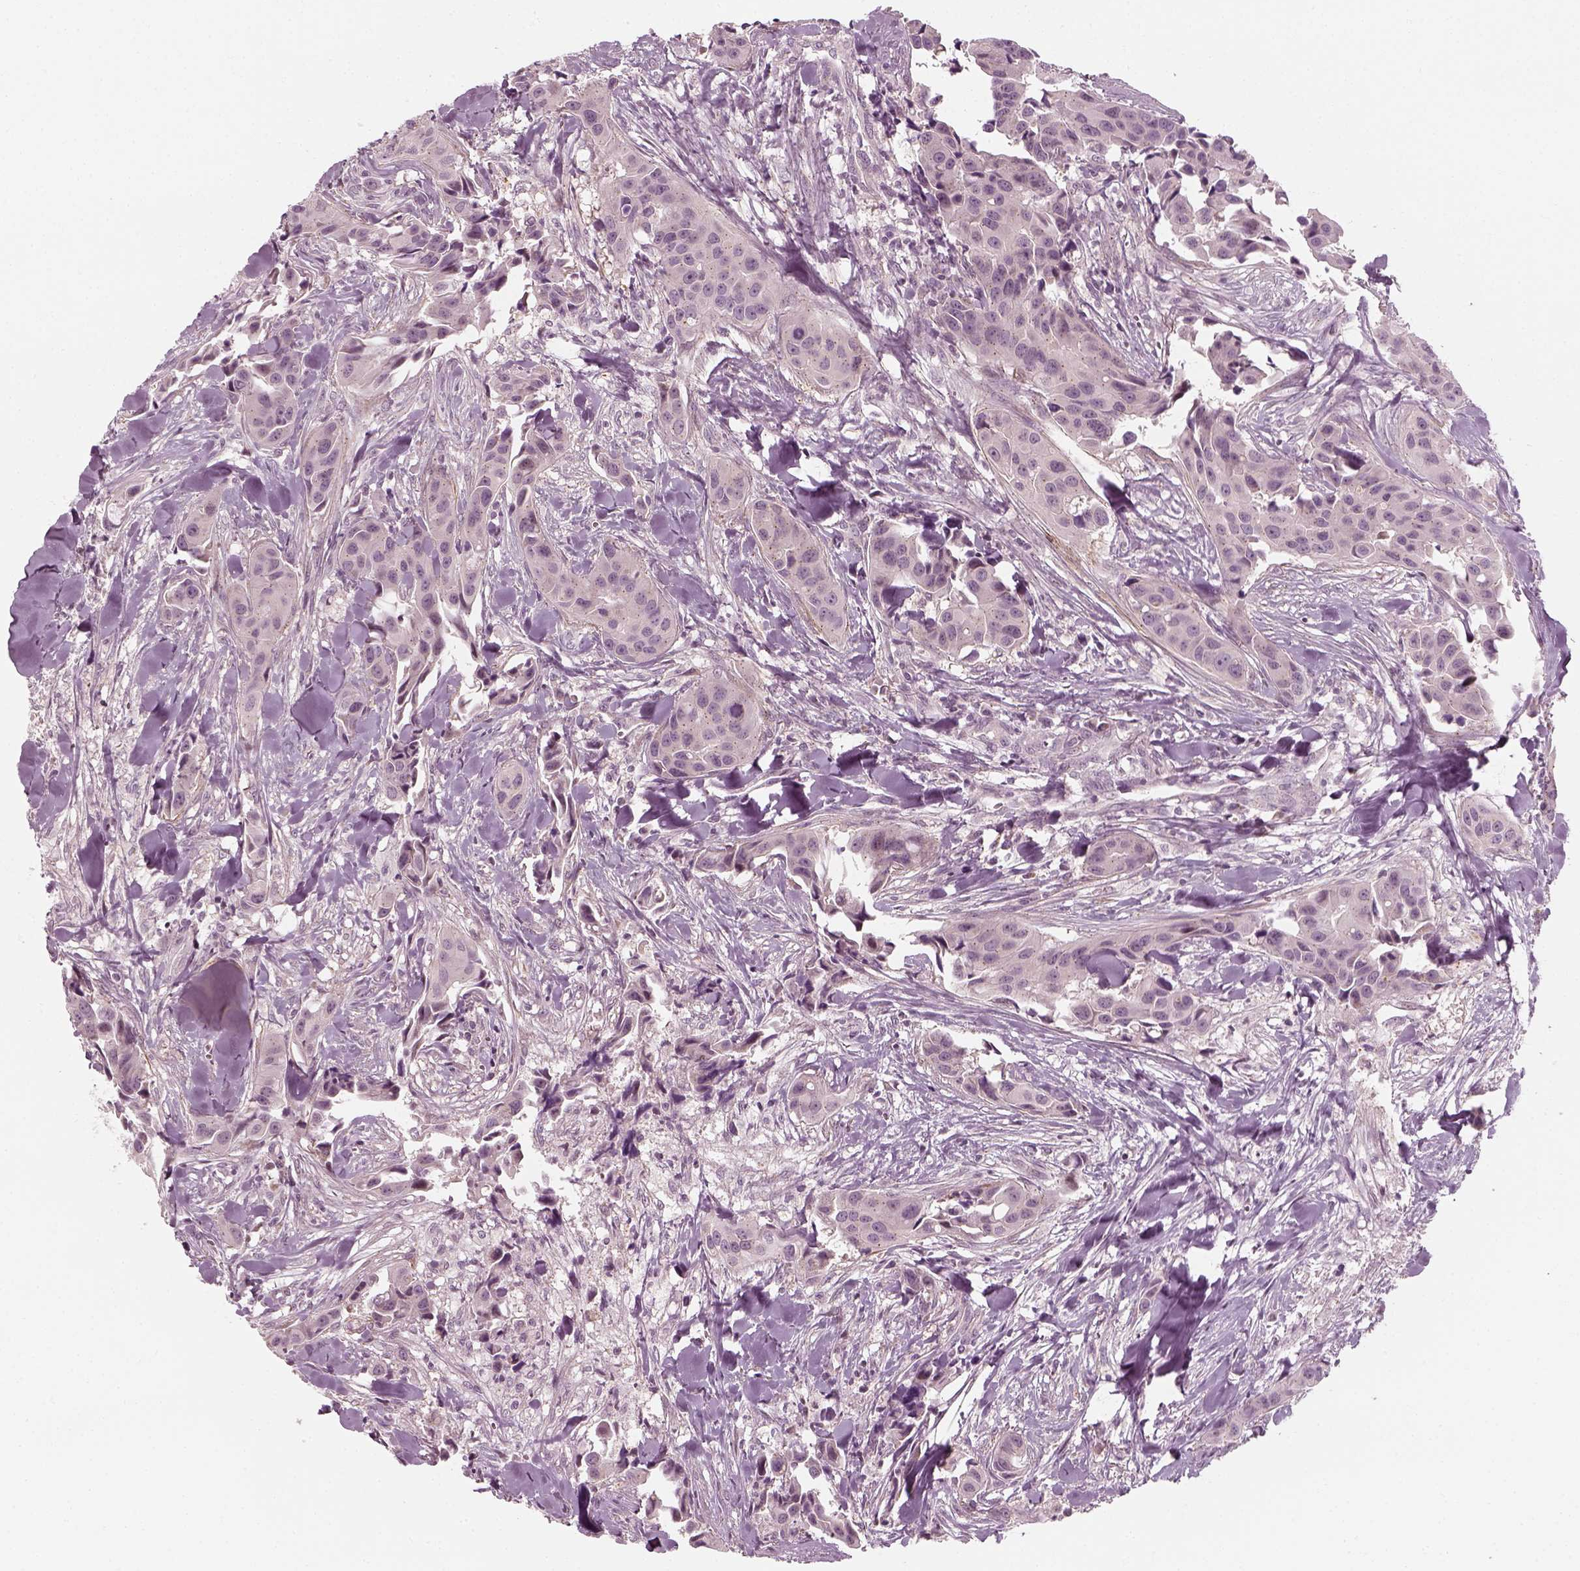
{"staining": {"intensity": "negative", "quantity": "none", "location": "none"}, "tissue": "head and neck cancer", "cell_type": "Tumor cells", "image_type": "cancer", "snomed": [{"axis": "morphology", "description": "Adenocarcinoma, NOS"}, {"axis": "topography", "description": "Head-Neck"}], "caption": "Head and neck cancer stained for a protein using immunohistochemistry (IHC) demonstrates no staining tumor cells.", "gene": "MLIP", "patient": {"sex": "male", "age": 76}}